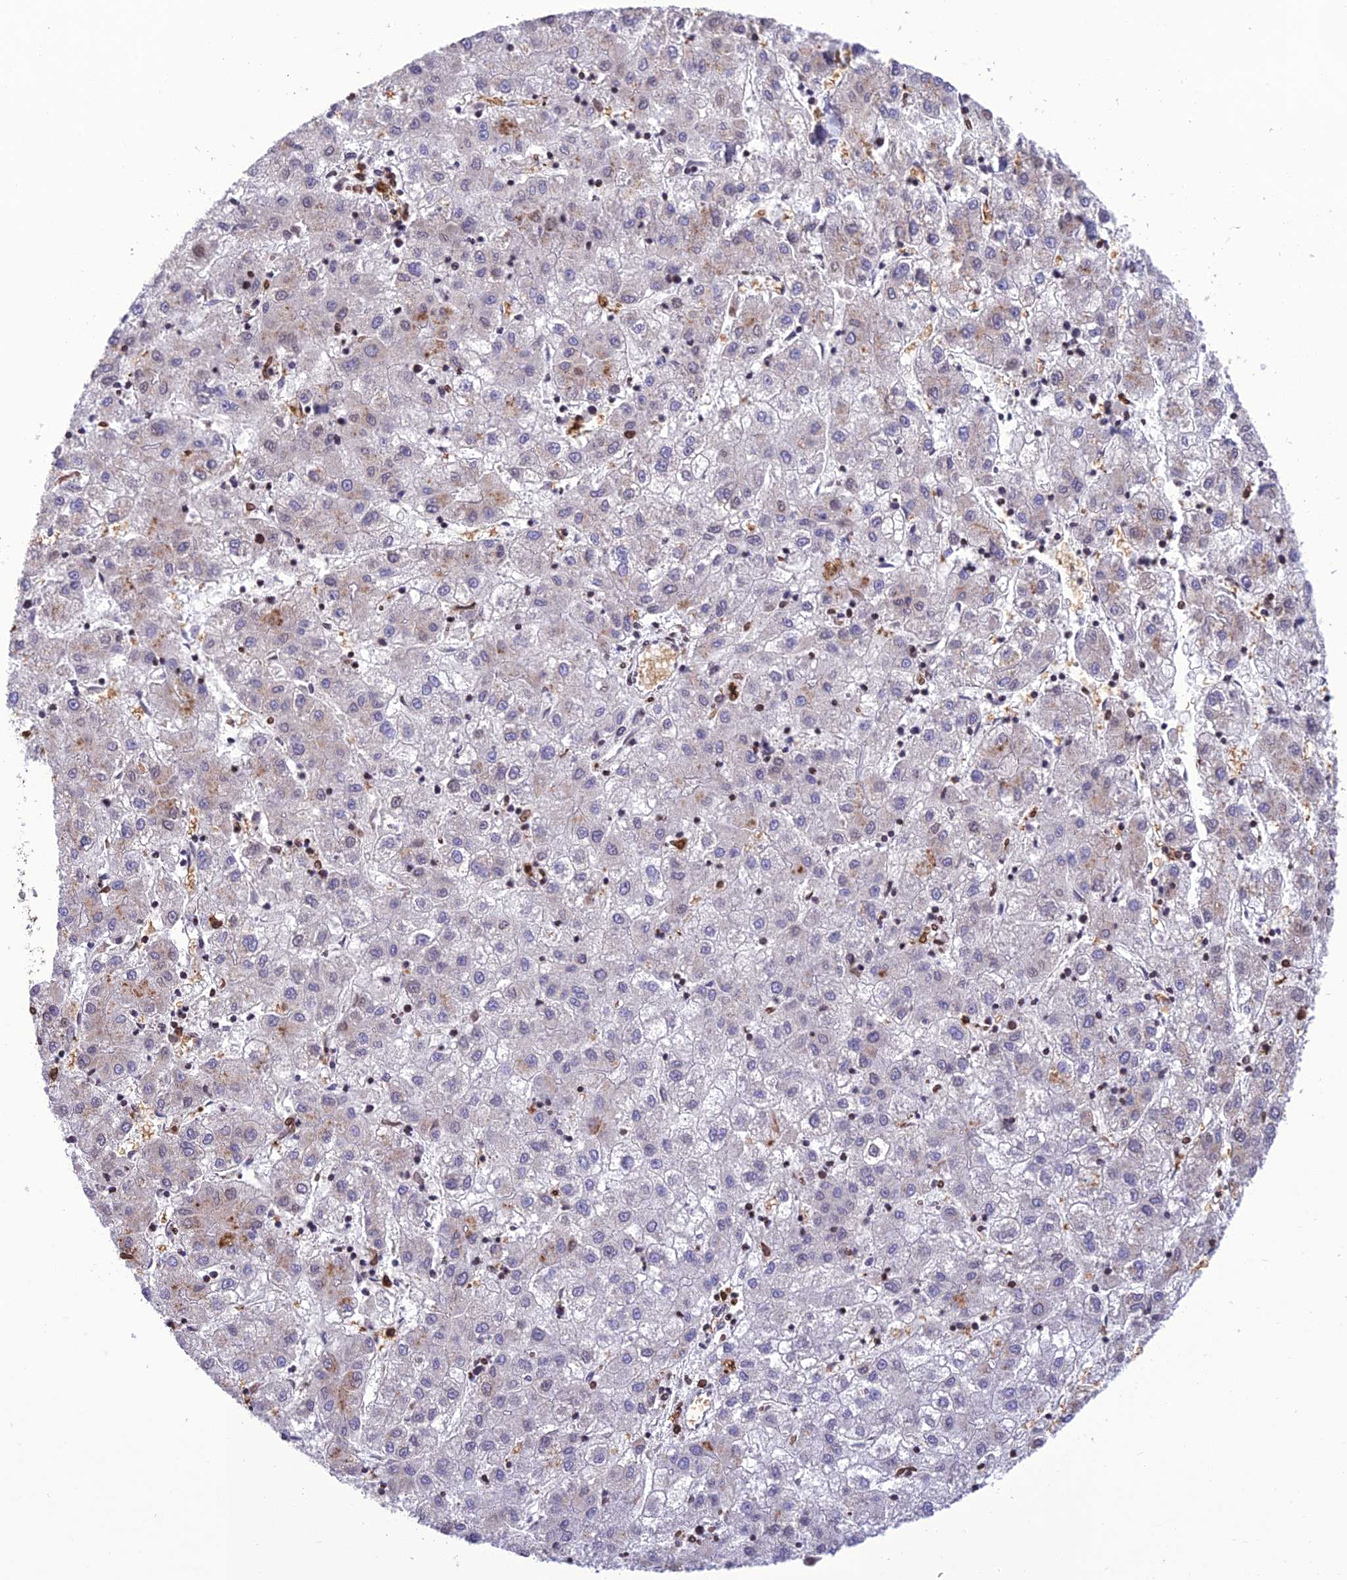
{"staining": {"intensity": "weak", "quantity": "<25%", "location": "cytoplasmic/membranous"}, "tissue": "liver cancer", "cell_type": "Tumor cells", "image_type": "cancer", "snomed": [{"axis": "morphology", "description": "Carcinoma, Hepatocellular, NOS"}, {"axis": "topography", "description": "Liver"}], "caption": "The micrograph exhibits no staining of tumor cells in hepatocellular carcinoma (liver). Nuclei are stained in blue.", "gene": "PKHD1L1", "patient": {"sex": "male", "age": 72}}